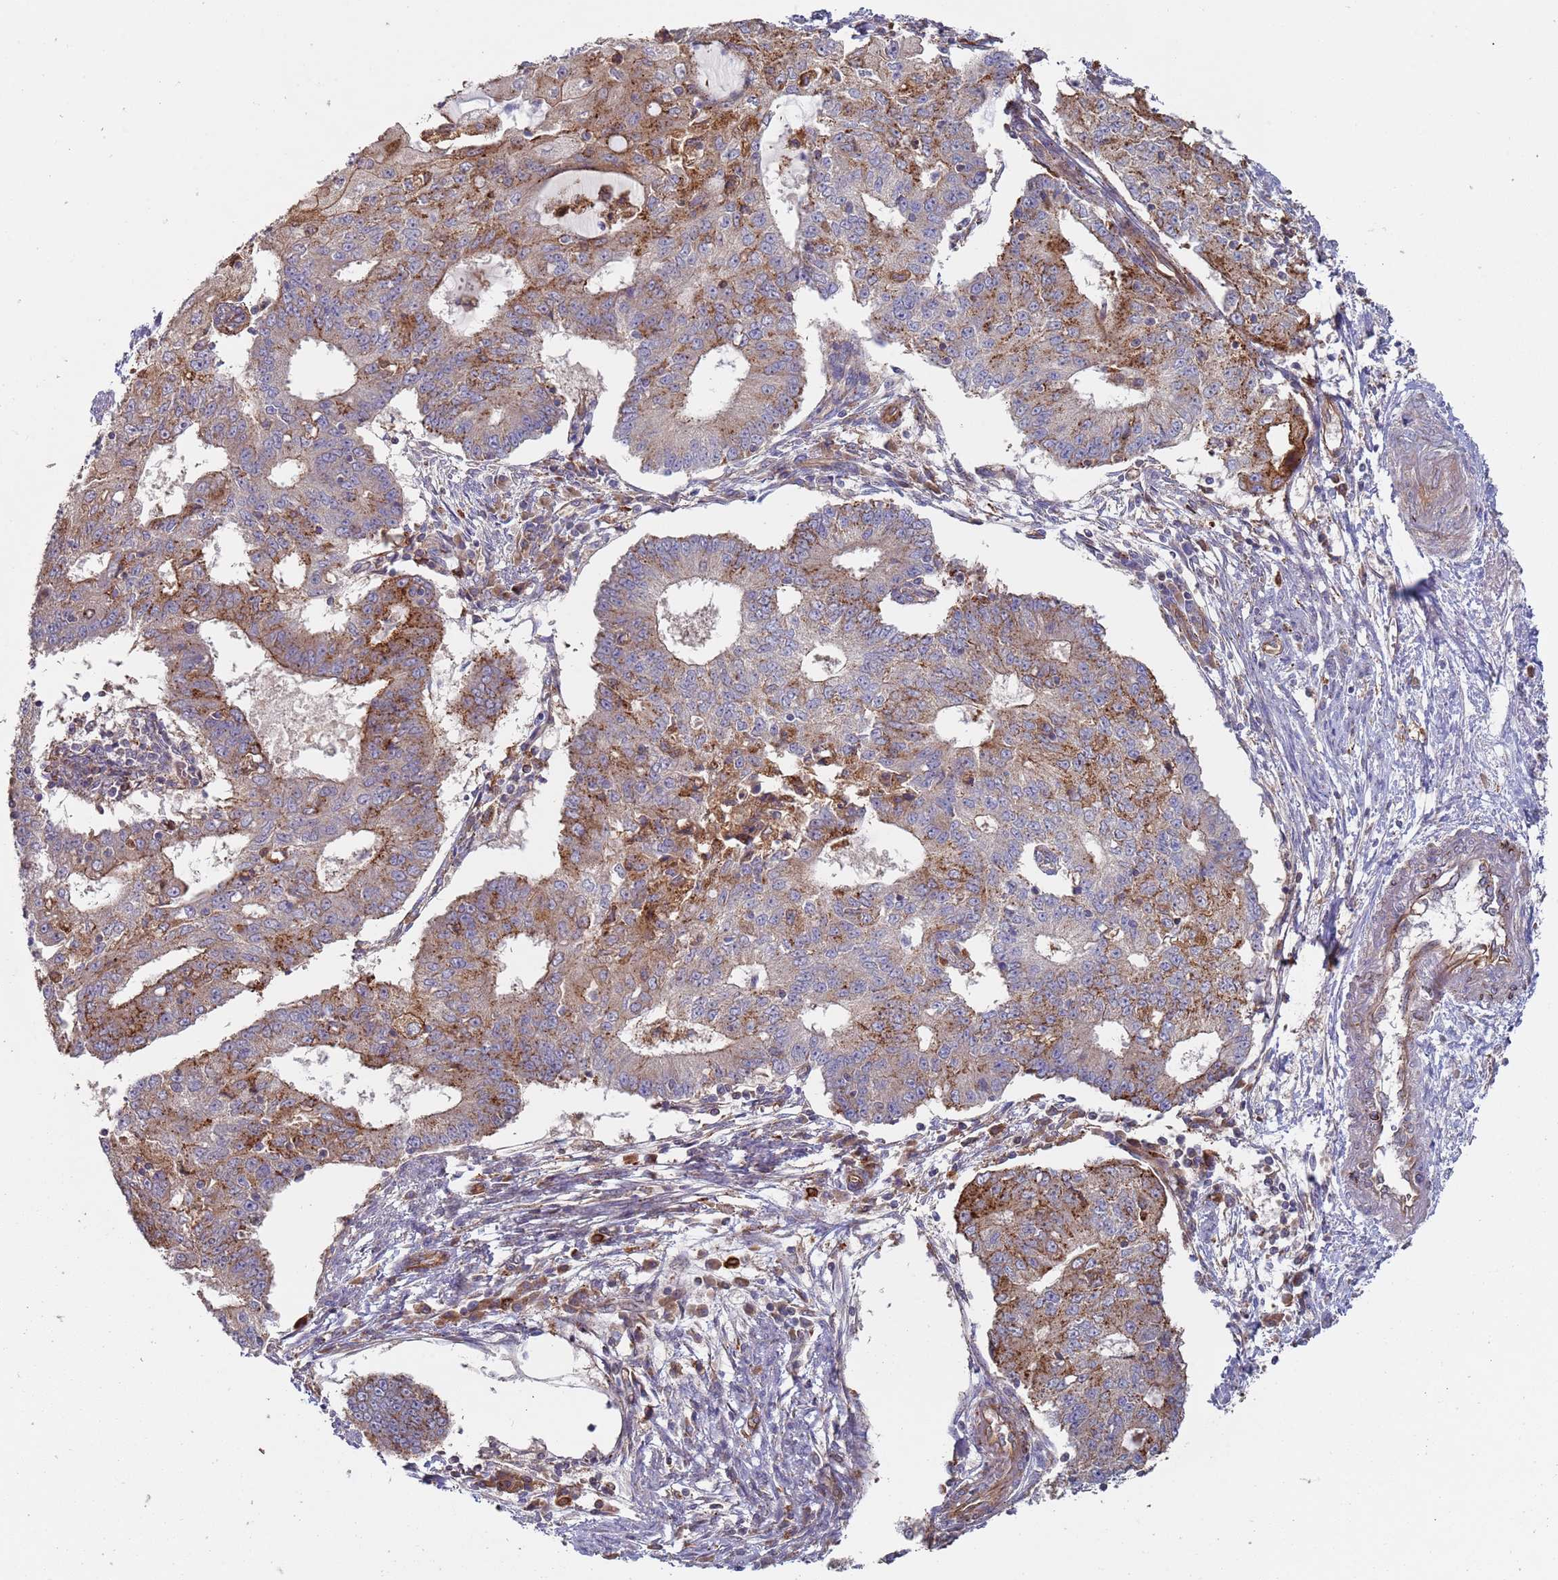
{"staining": {"intensity": "weak", "quantity": "25%-75%", "location": "cytoplasmic/membranous"}, "tissue": "endometrial cancer", "cell_type": "Tumor cells", "image_type": "cancer", "snomed": [{"axis": "morphology", "description": "Adenocarcinoma, NOS"}, {"axis": "topography", "description": "Endometrium"}], "caption": "Brown immunohistochemical staining in human endometrial cancer (adenocarcinoma) reveals weak cytoplasmic/membranous staining in approximately 25%-75% of tumor cells.", "gene": "MALRD1", "patient": {"sex": "female", "age": 56}}